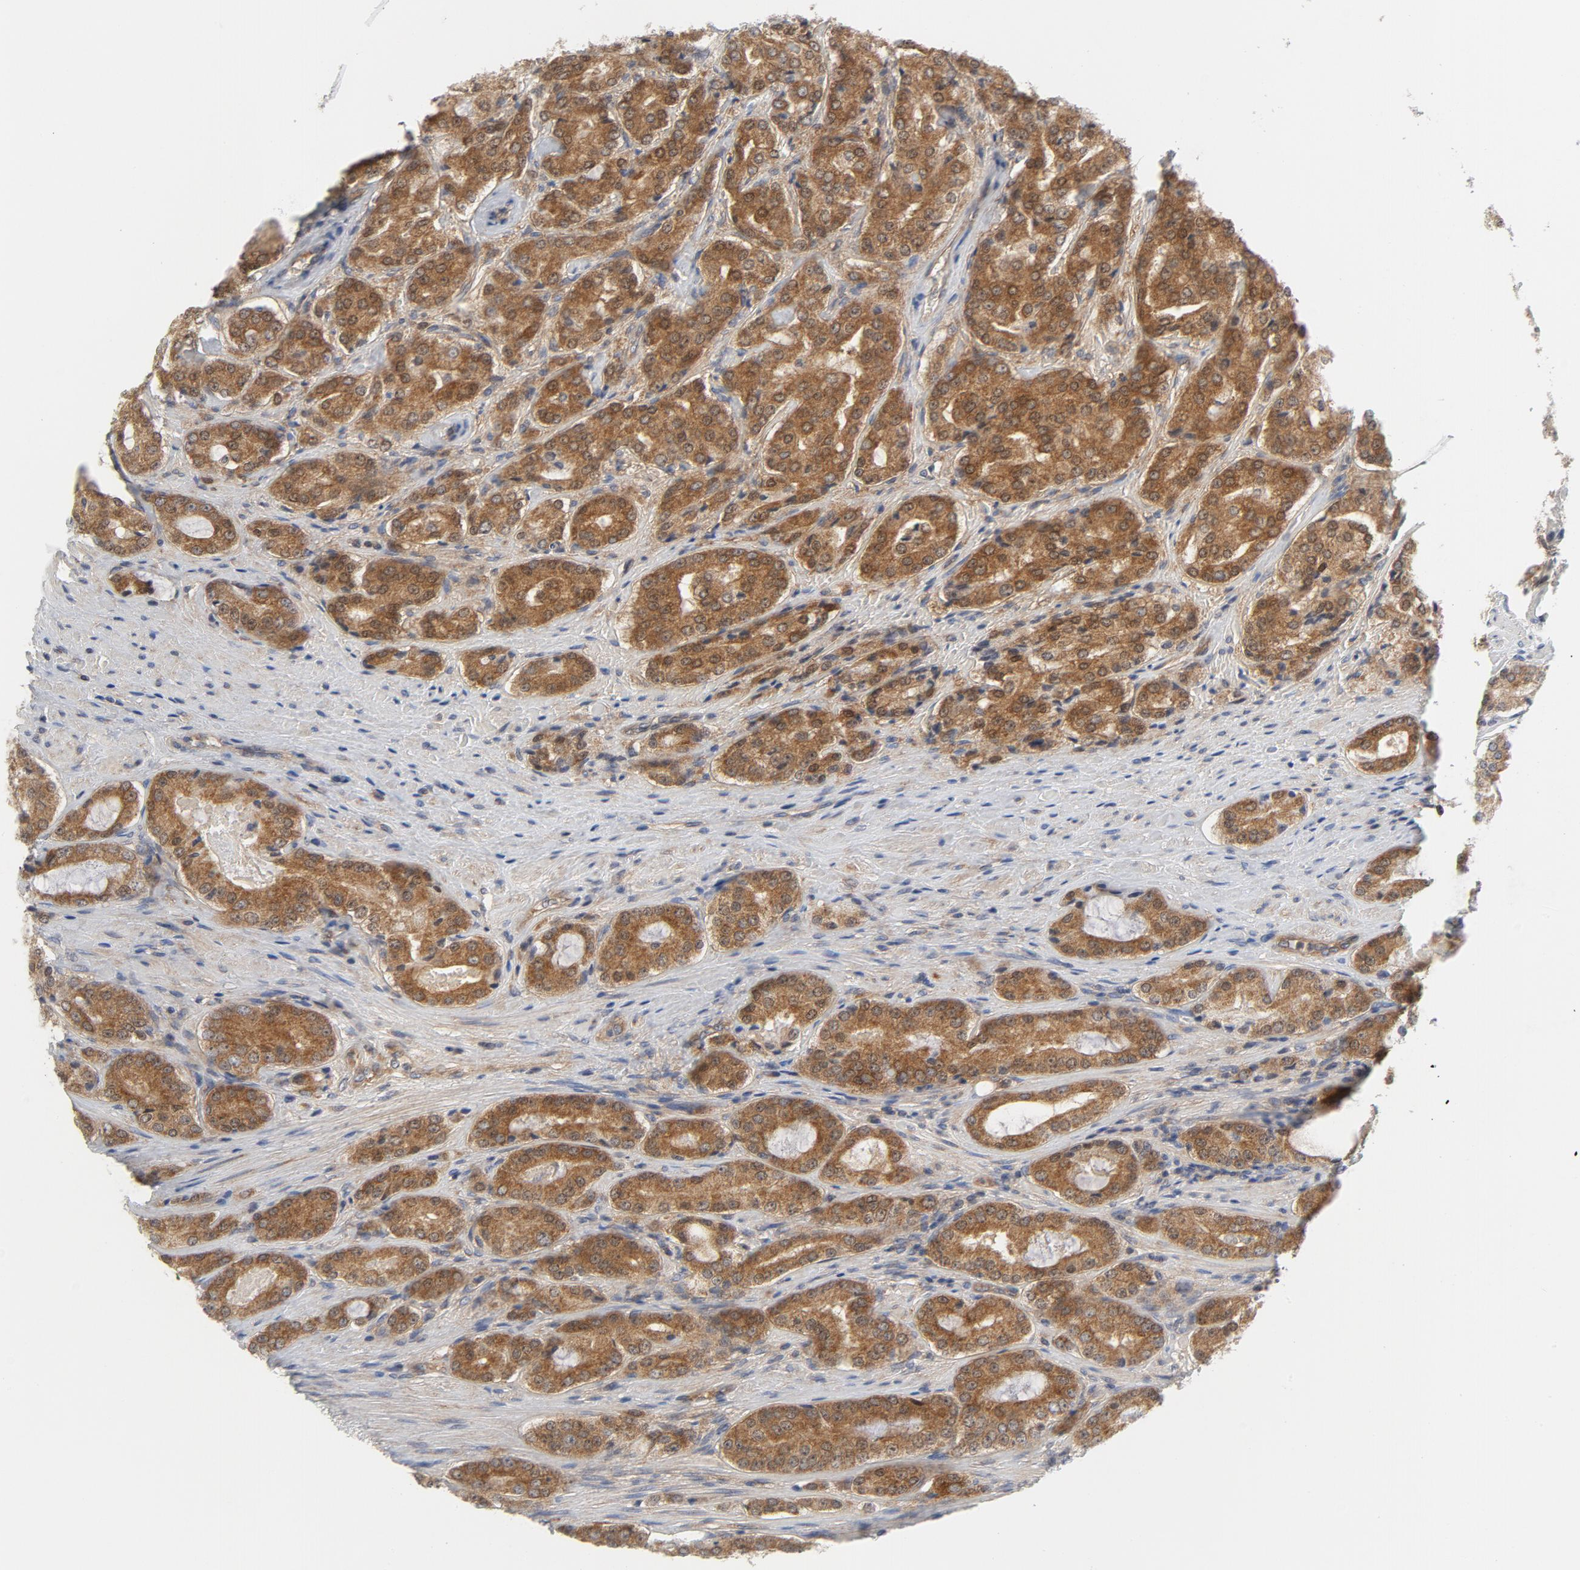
{"staining": {"intensity": "strong", "quantity": ">75%", "location": "cytoplasmic/membranous,nuclear"}, "tissue": "prostate cancer", "cell_type": "Tumor cells", "image_type": "cancer", "snomed": [{"axis": "morphology", "description": "Adenocarcinoma, High grade"}, {"axis": "topography", "description": "Prostate"}], "caption": "Brown immunohistochemical staining in high-grade adenocarcinoma (prostate) displays strong cytoplasmic/membranous and nuclear positivity in approximately >75% of tumor cells.", "gene": "BAD", "patient": {"sex": "male", "age": 72}}